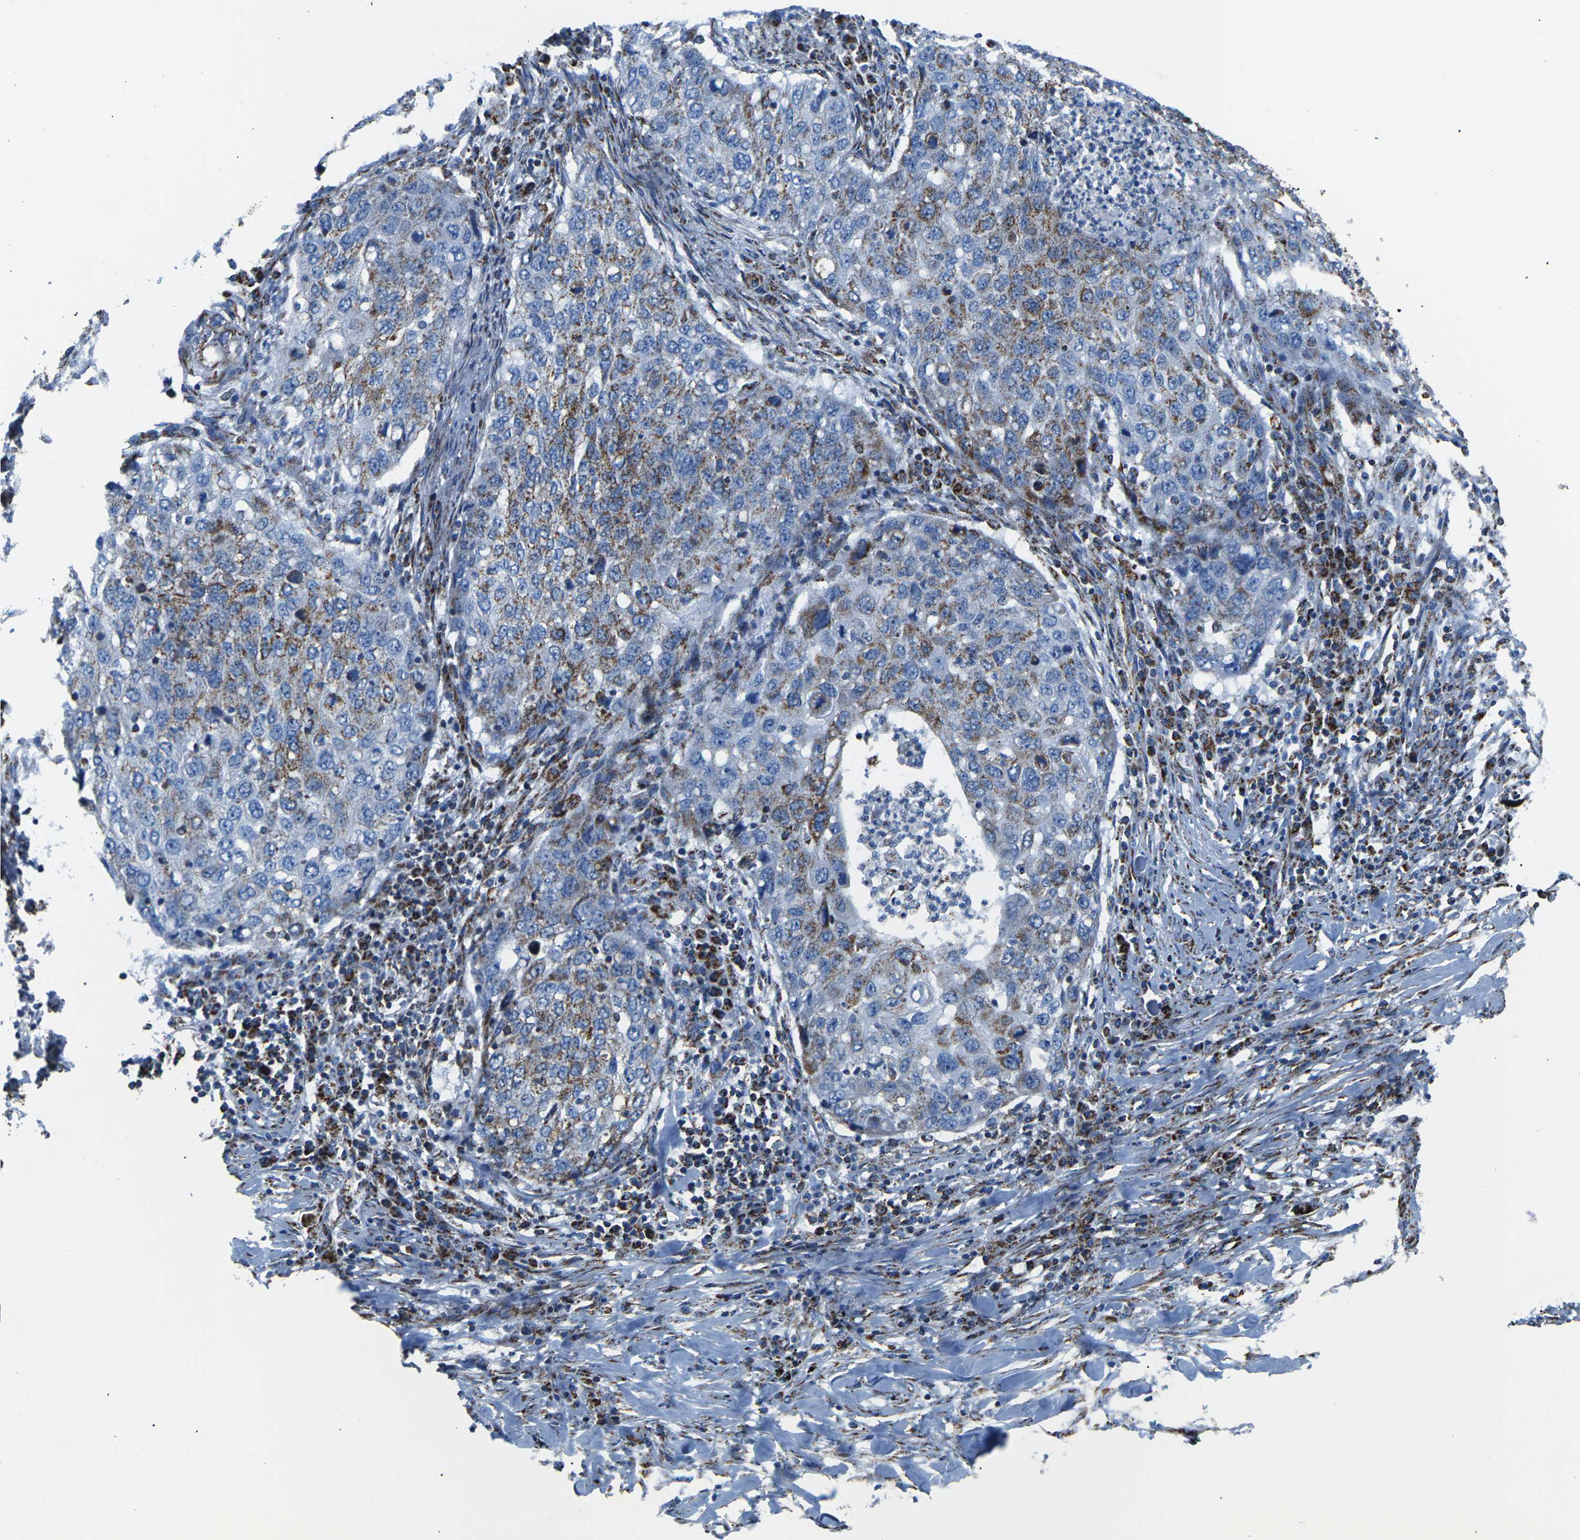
{"staining": {"intensity": "moderate", "quantity": "<25%", "location": "cytoplasmic/membranous"}, "tissue": "lung cancer", "cell_type": "Tumor cells", "image_type": "cancer", "snomed": [{"axis": "morphology", "description": "Squamous cell carcinoma, NOS"}, {"axis": "topography", "description": "Lung"}], "caption": "Immunohistochemistry (DAB) staining of human lung squamous cell carcinoma reveals moderate cytoplasmic/membranous protein staining in about <25% of tumor cells. The protein of interest is stained brown, and the nuclei are stained in blue (DAB IHC with brightfield microscopy, high magnification).", "gene": "MT-CO2", "patient": {"sex": "female", "age": 63}}